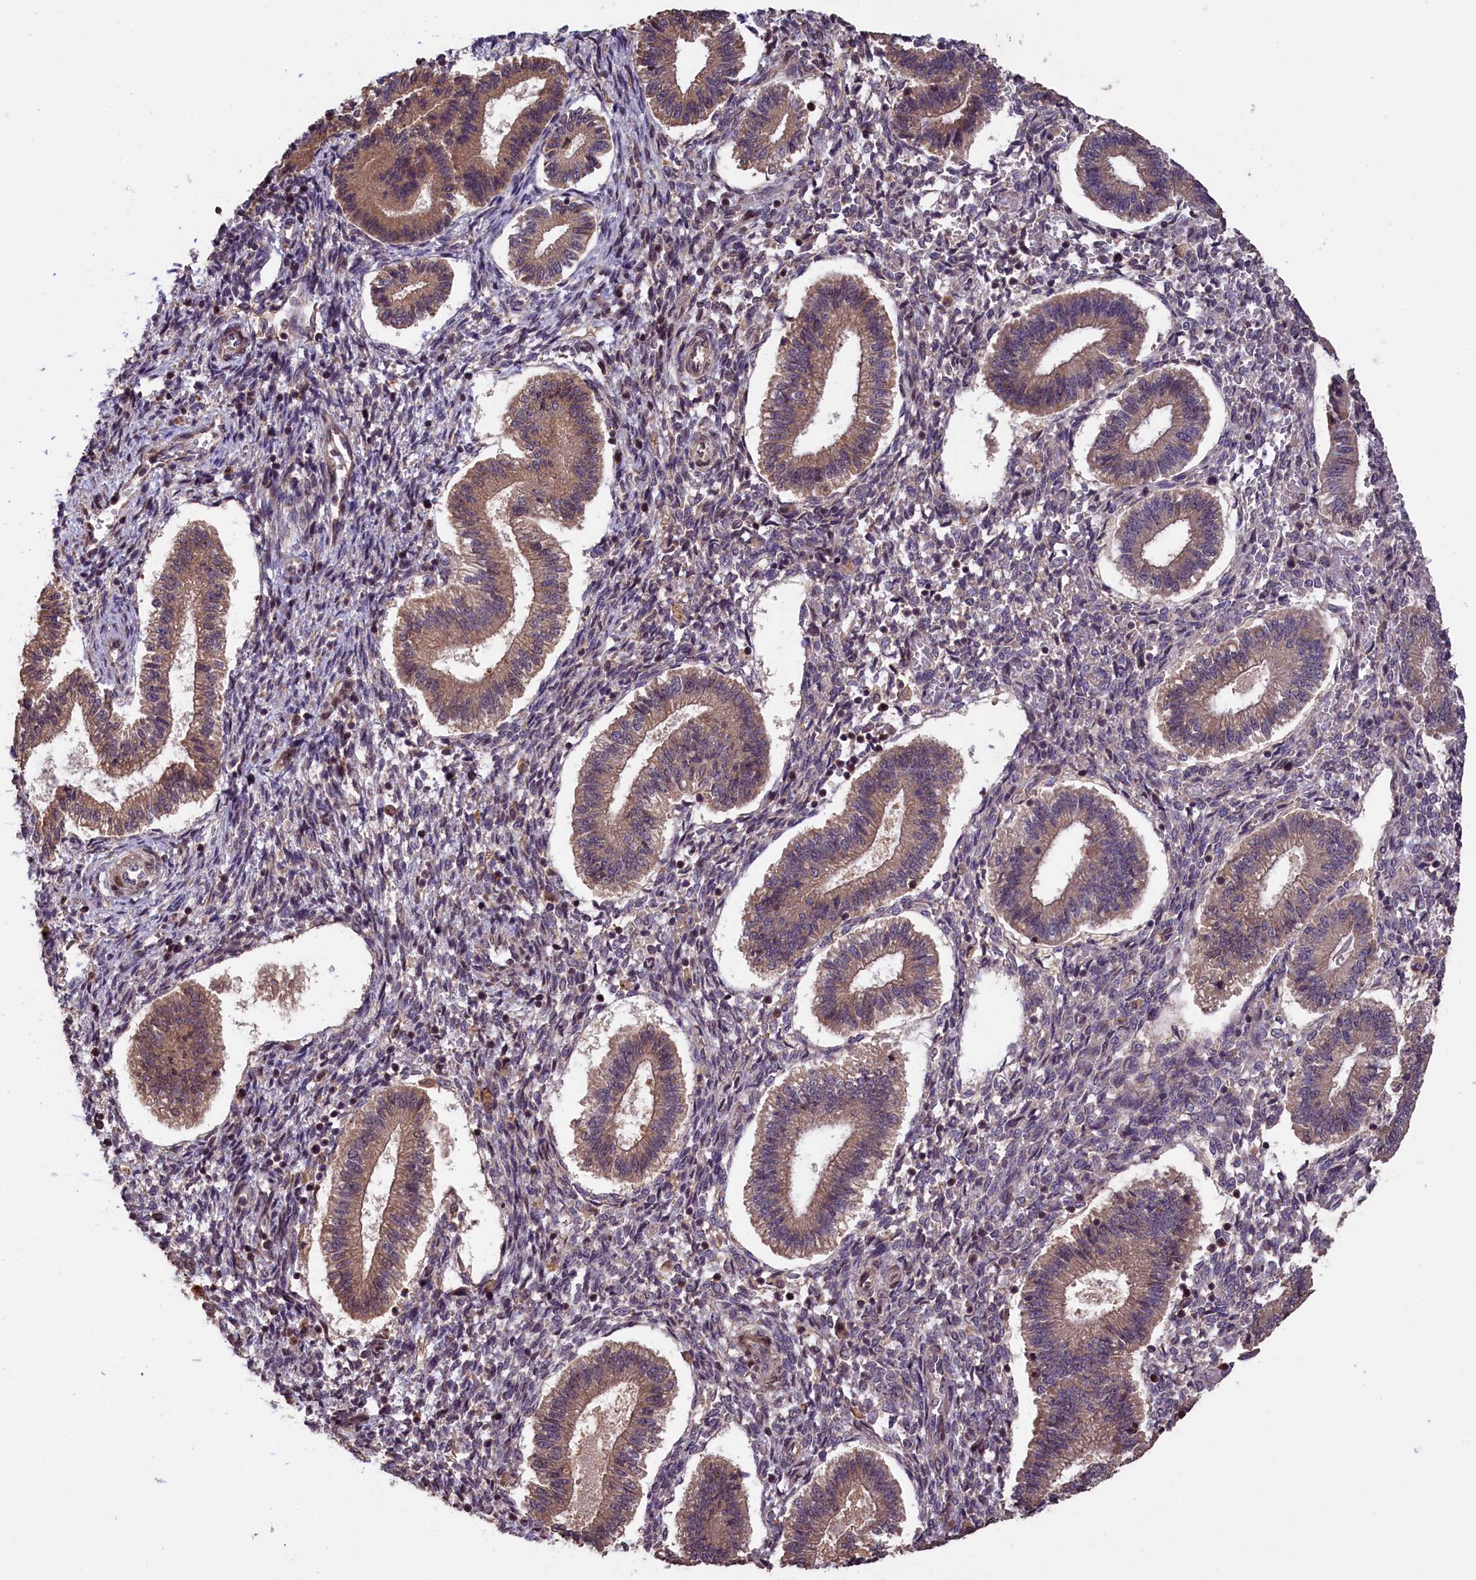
{"staining": {"intensity": "moderate", "quantity": "25%-75%", "location": "cytoplasmic/membranous"}, "tissue": "endometrium", "cell_type": "Cells in endometrial stroma", "image_type": "normal", "snomed": [{"axis": "morphology", "description": "Normal tissue, NOS"}, {"axis": "topography", "description": "Endometrium"}], "caption": "Normal endometrium shows moderate cytoplasmic/membranous staining in approximately 25%-75% of cells in endometrial stroma.", "gene": "DNAJB9", "patient": {"sex": "female", "age": 25}}